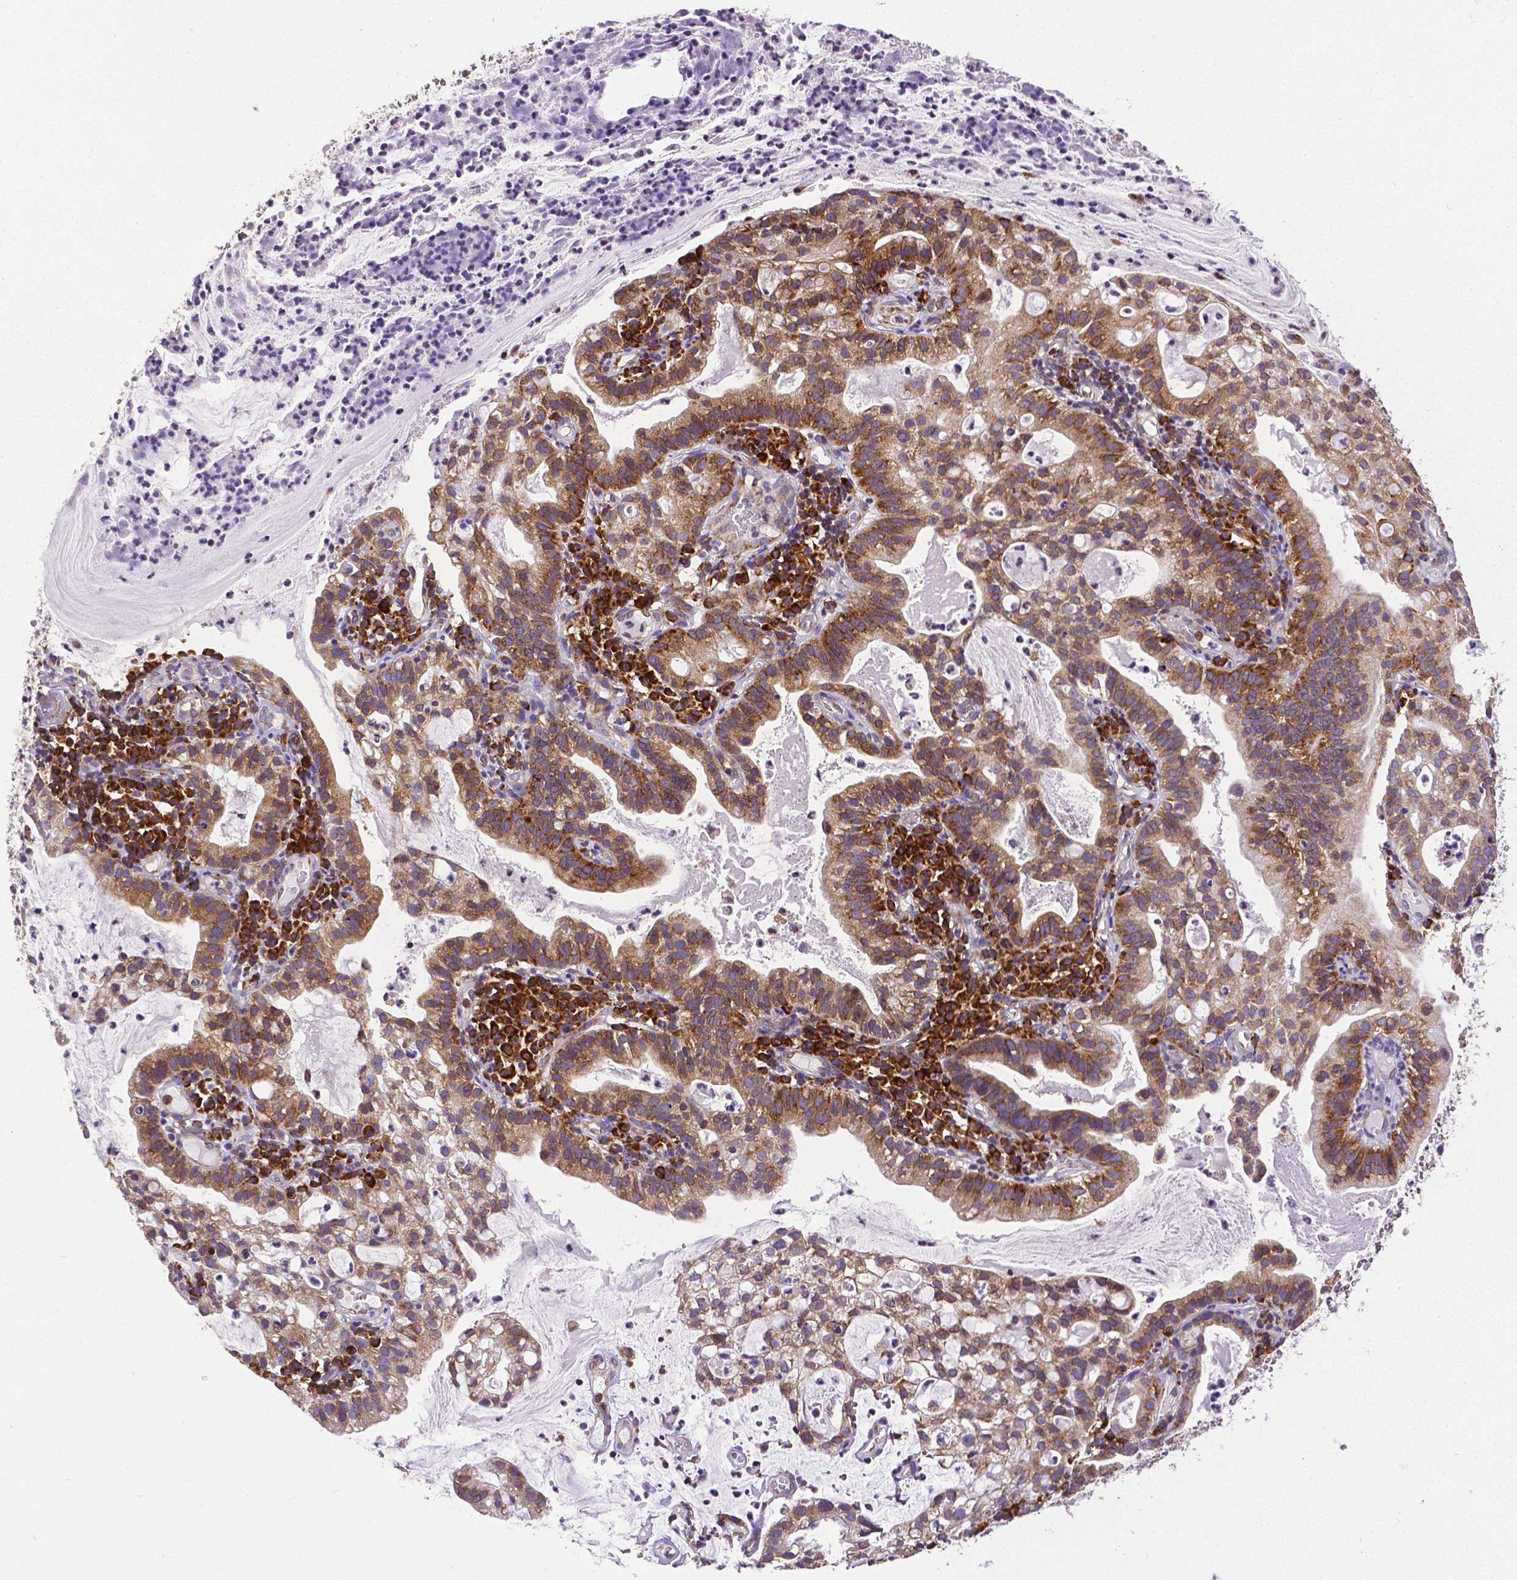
{"staining": {"intensity": "moderate", "quantity": ">75%", "location": "cytoplasmic/membranous"}, "tissue": "cervical cancer", "cell_type": "Tumor cells", "image_type": "cancer", "snomed": [{"axis": "morphology", "description": "Adenocarcinoma, NOS"}, {"axis": "topography", "description": "Cervix"}], "caption": "Protein staining of cervical cancer (adenocarcinoma) tissue shows moderate cytoplasmic/membranous positivity in approximately >75% of tumor cells.", "gene": "MTDH", "patient": {"sex": "female", "age": 41}}